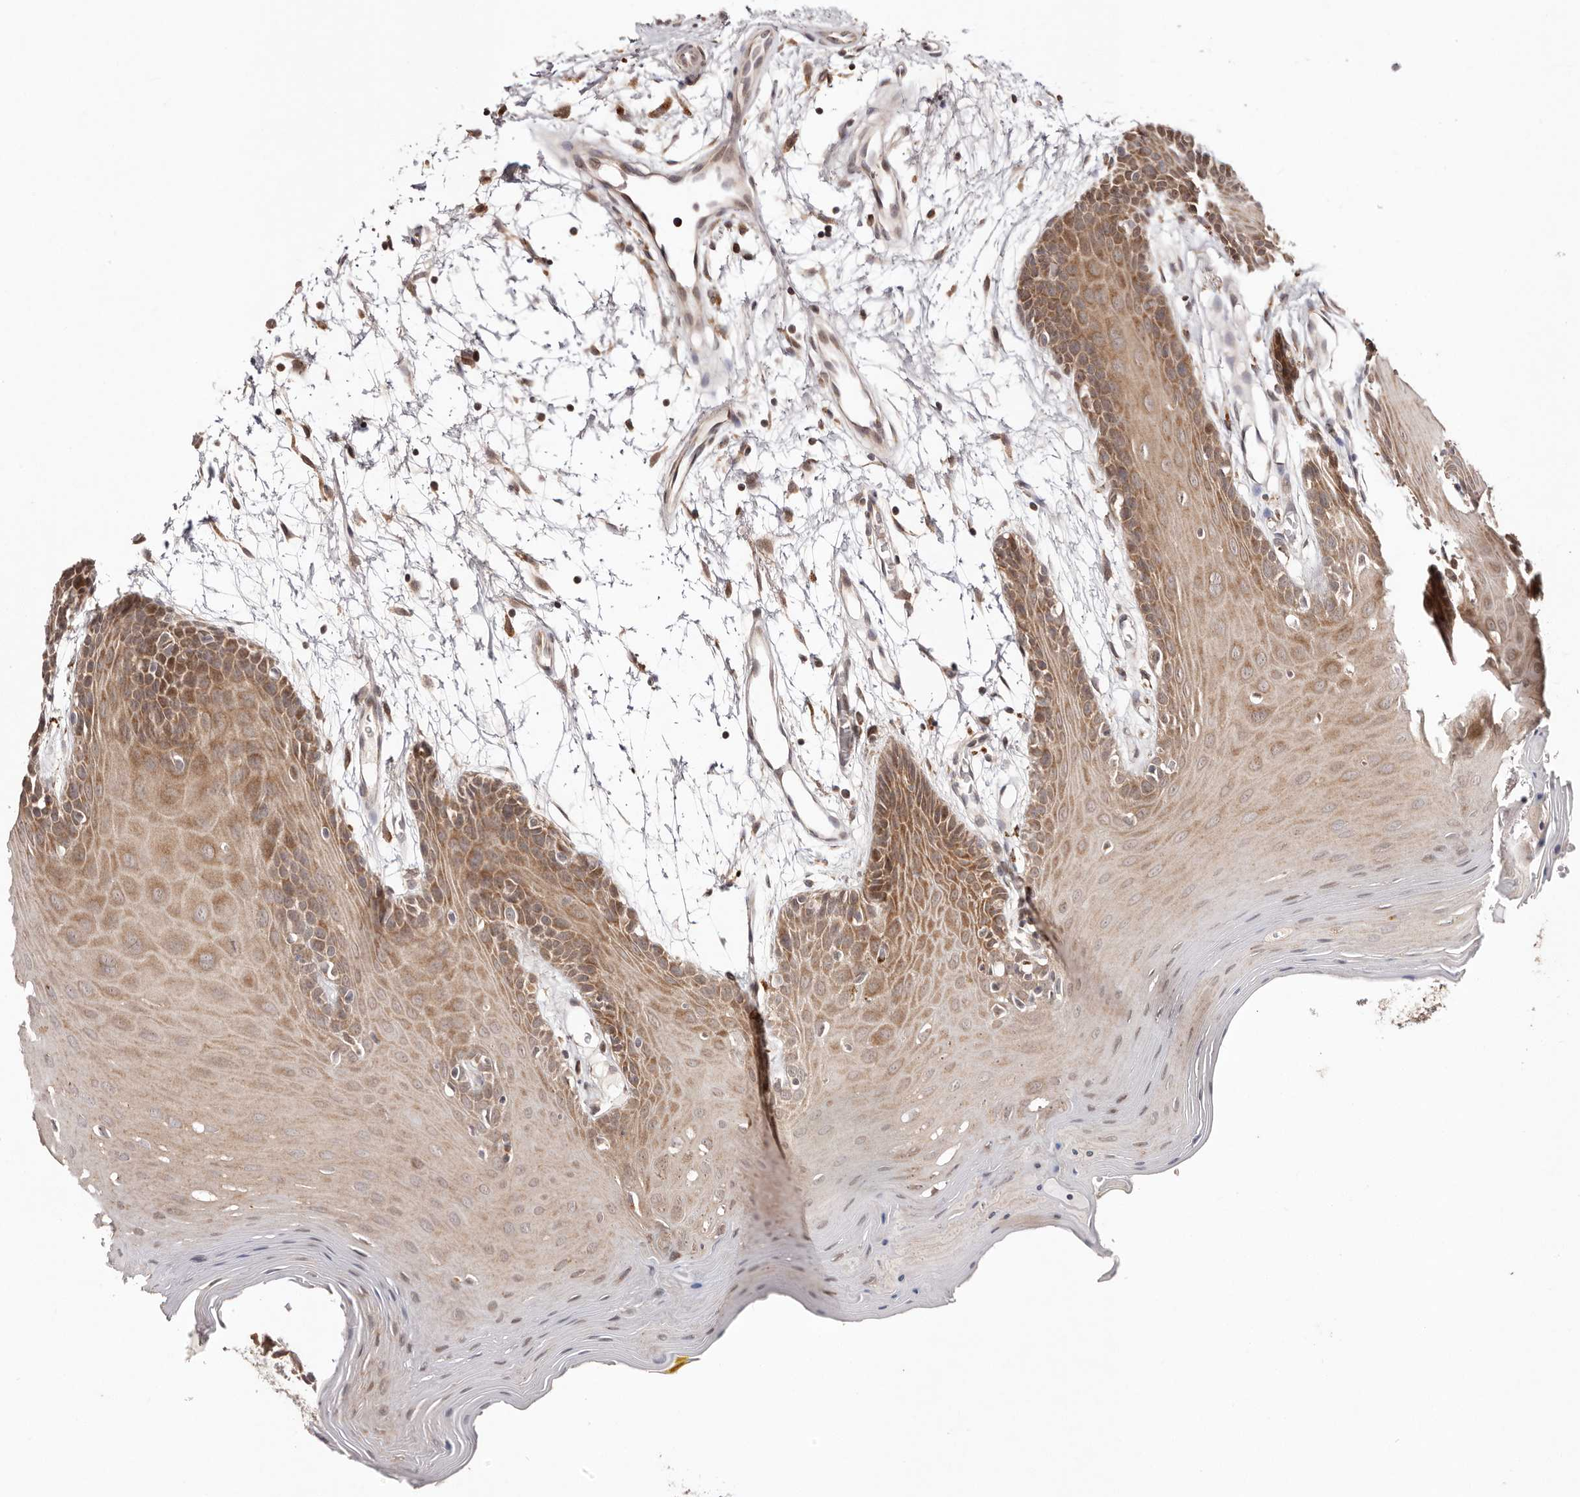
{"staining": {"intensity": "moderate", "quantity": "25%-75%", "location": "cytoplasmic/membranous,nuclear"}, "tissue": "oral mucosa", "cell_type": "Squamous epithelial cells", "image_type": "normal", "snomed": [{"axis": "morphology", "description": "Normal tissue, NOS"}, {"axis": "morphology", "description": "Squamous cell carcinoma, NOS"}, {"axis": "topography", "description": "Skeletal muscle"}, {"axis": "topography", "description": "Oral tissue"}, {"axis": "topography", "description": "Salivary gland"}, {"axis": "topography", "description": "Head-Neck"}], "caption": "A histopathology image showing moderate cytoplasmic/membranous,nuclear positivity in approximately 25%-75% of squamous epithelial cells in benign oral mucosa, as visualized by brown immunohistochemical staining.", "gene": "EGR3", "patient": {"sex": "male", "age": 54}}